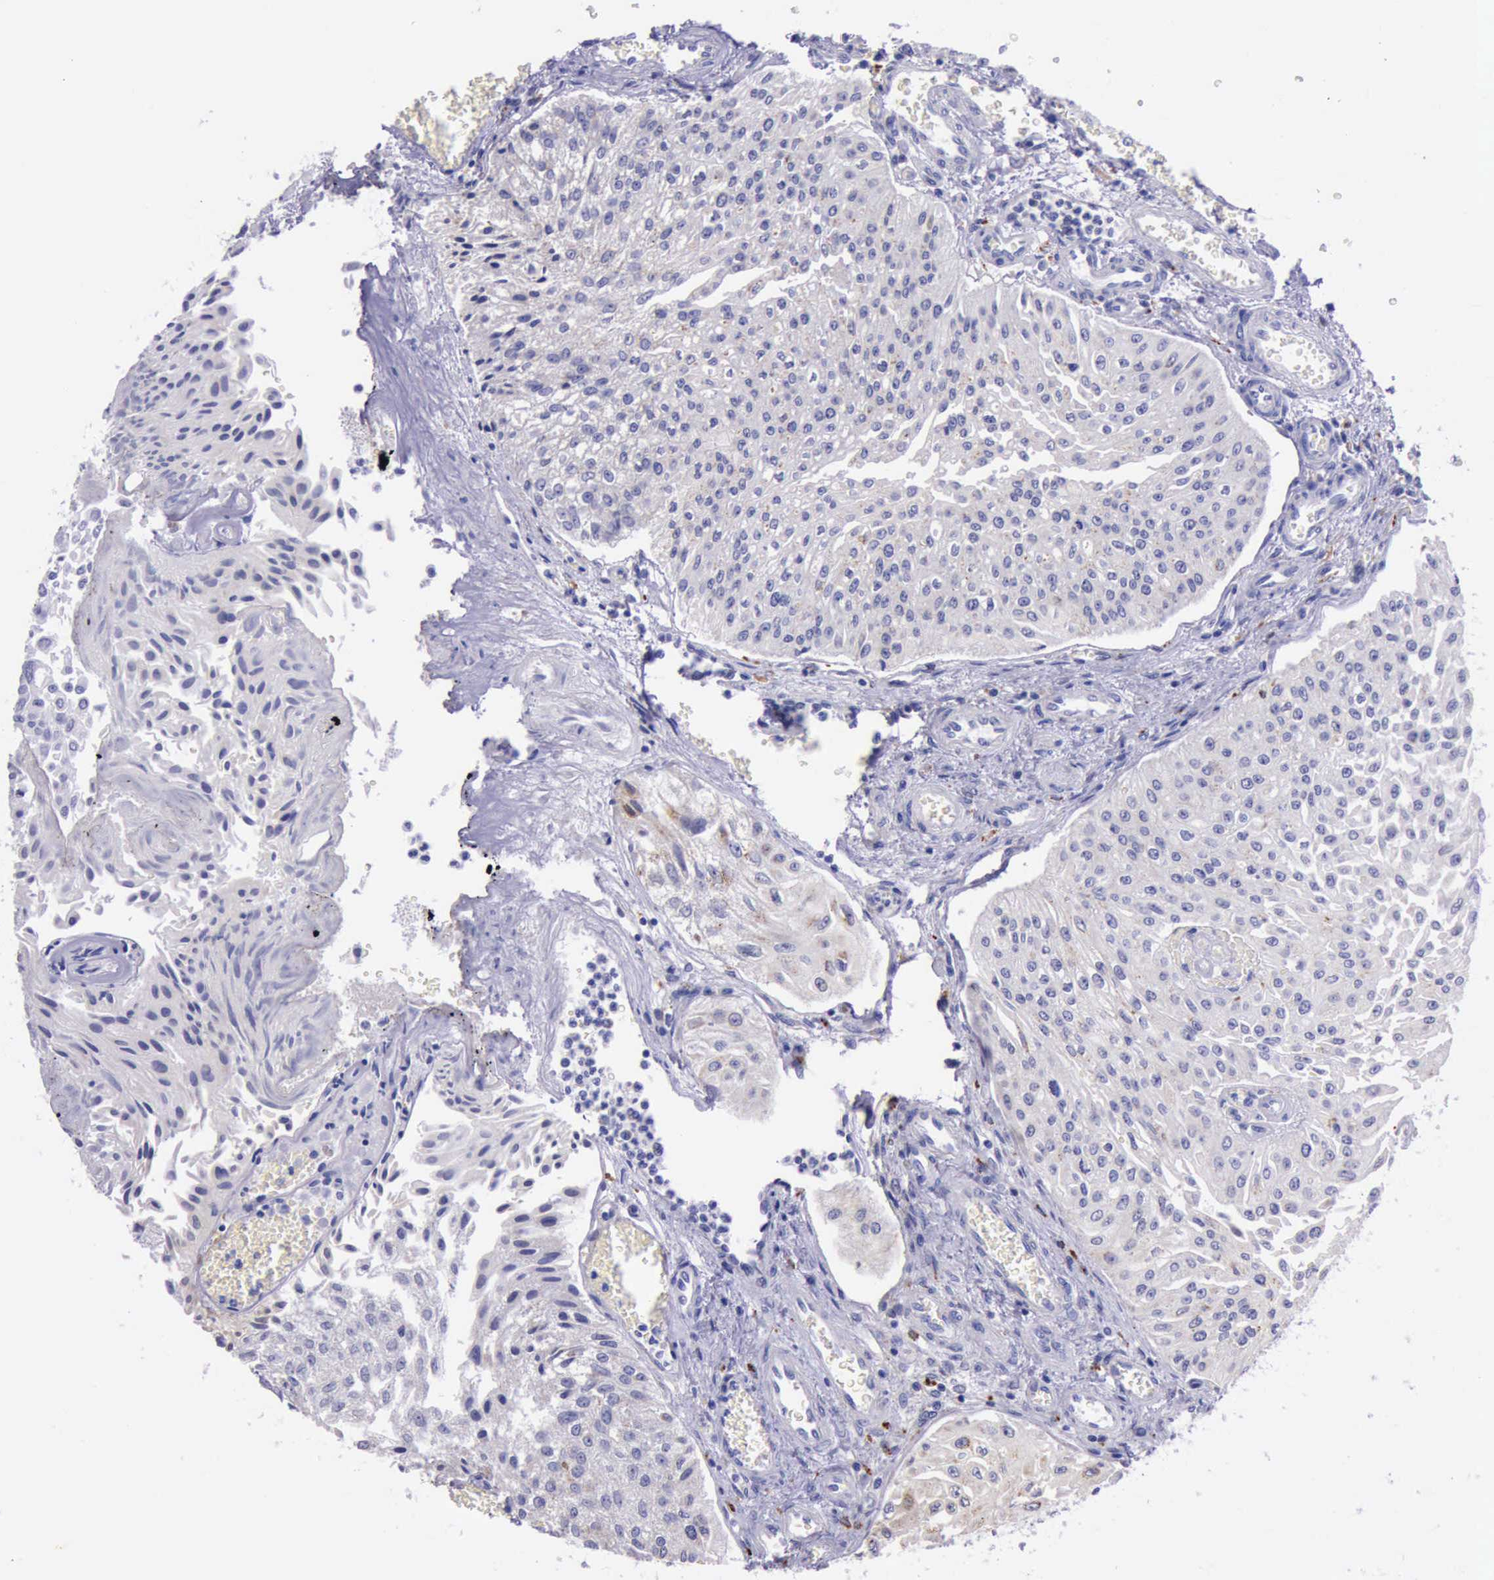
{"staining": {"intensity": "weak", "quantity": "<25%", "location": "cytoplasmic/membranous"}, "tissue": "urothelial cancer", "cell_type": "Tumor cells", "image_type": "cancer", "snomed": [{"axis": "morphology", "description": "Urothelial carcinoma, Low grade"}, {"axis": "topography", "description": "Urinary bladder"}], "caption": "Photomicrograph shows no protein positivity in tumor cells of urothelial cancer tissue.", "gene": "GLA", "patient": {"sex": "male", "age": 86}}